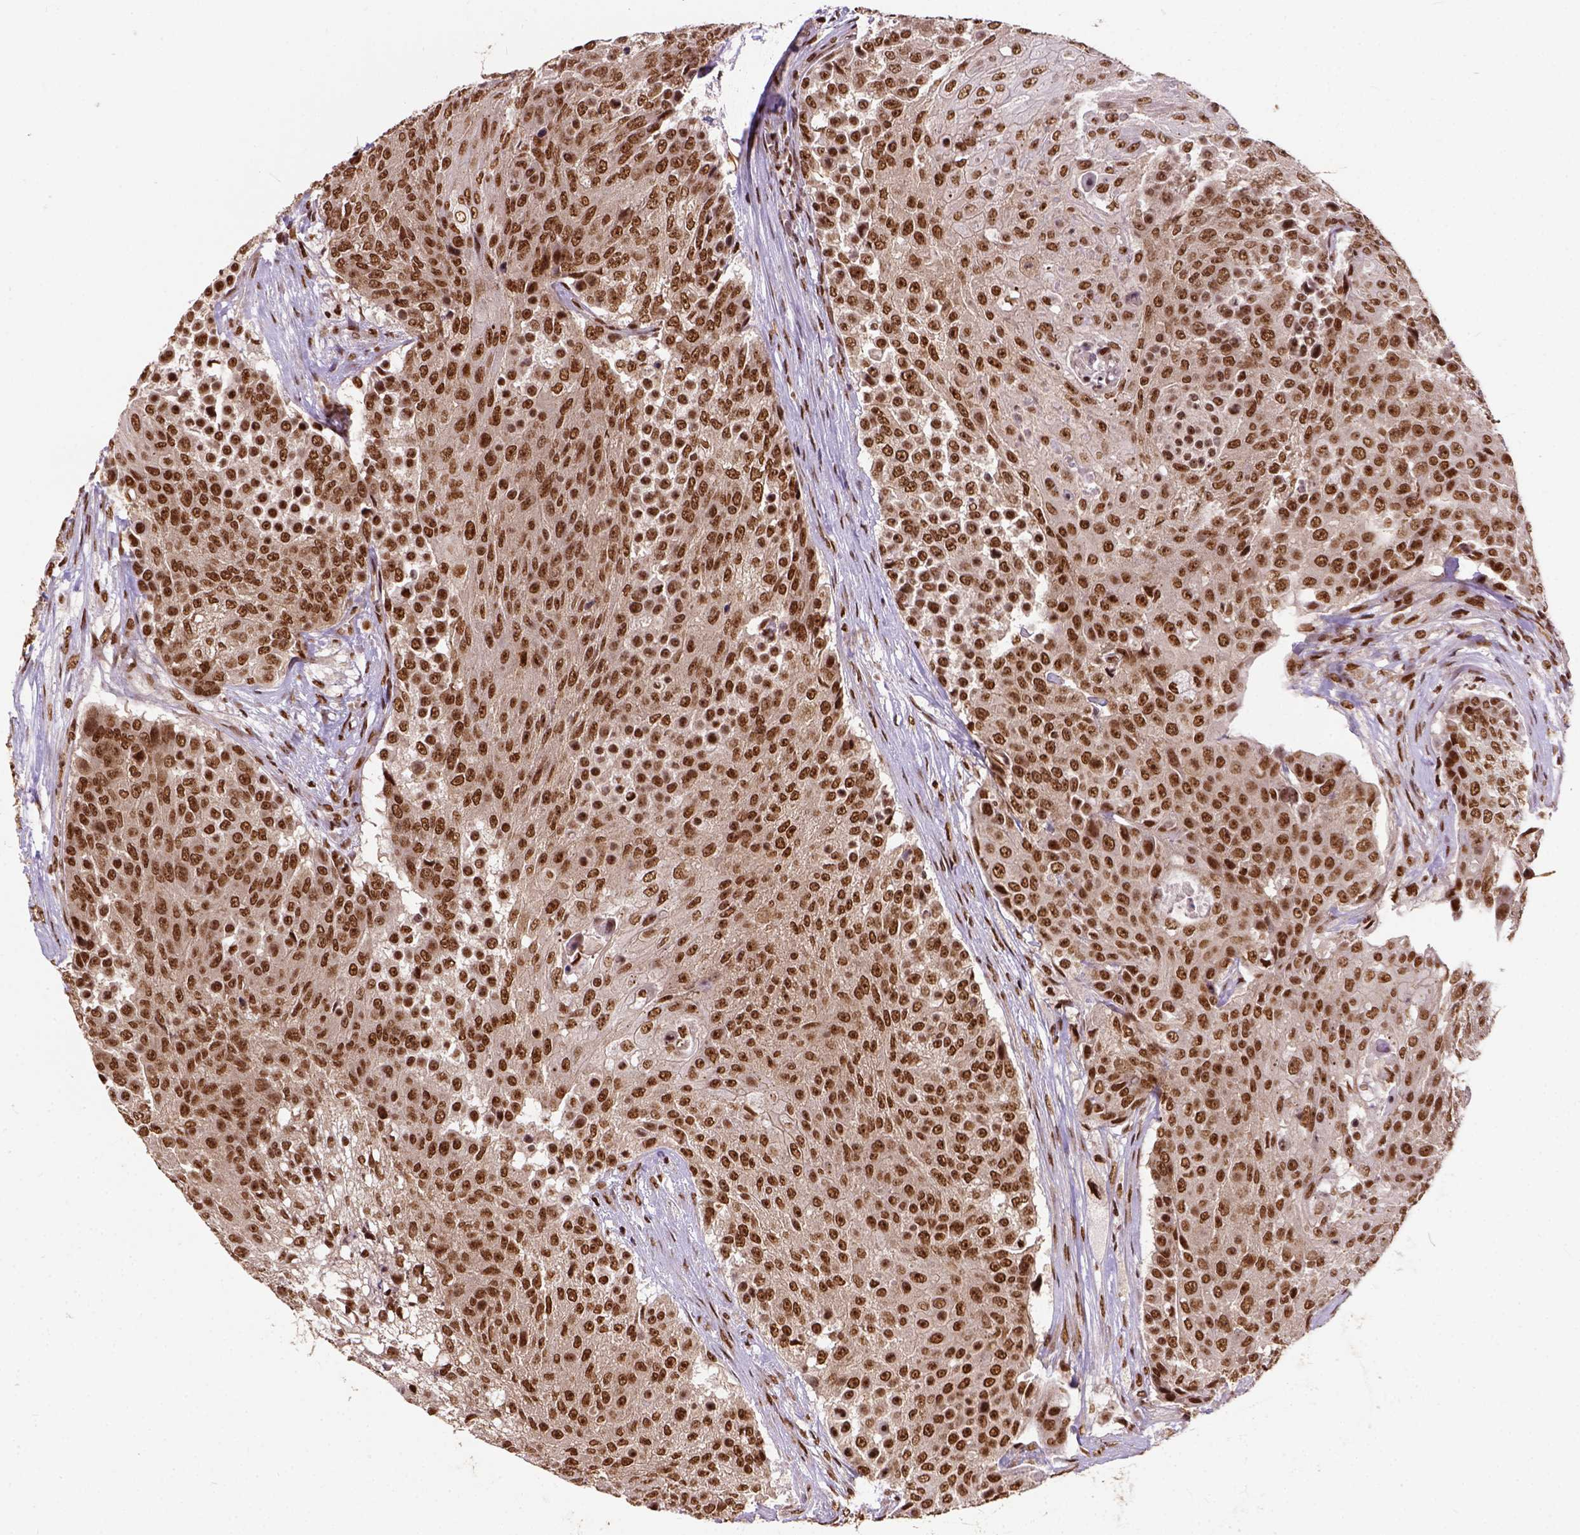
{"staining": {"intensity": "moderate", "quantity": ">75%", "location": "nuclear"}, "tissue": "urothelial cancer", "cell_type": "Tumor cells", "image_type": "cancer", "snomed": [{"axis": "morphology", "description": "Urothelial carcinoma, High grade"}, {"axis": "topography", "description": "Urinary bladder"}], "caption": "Immunohistochemical staining of urothelial cancer displays moderate nuclear protein expression in about >75% of tumor cells.", "gene": "NACC1", "patient": {"sex": "female", "age": 63}}